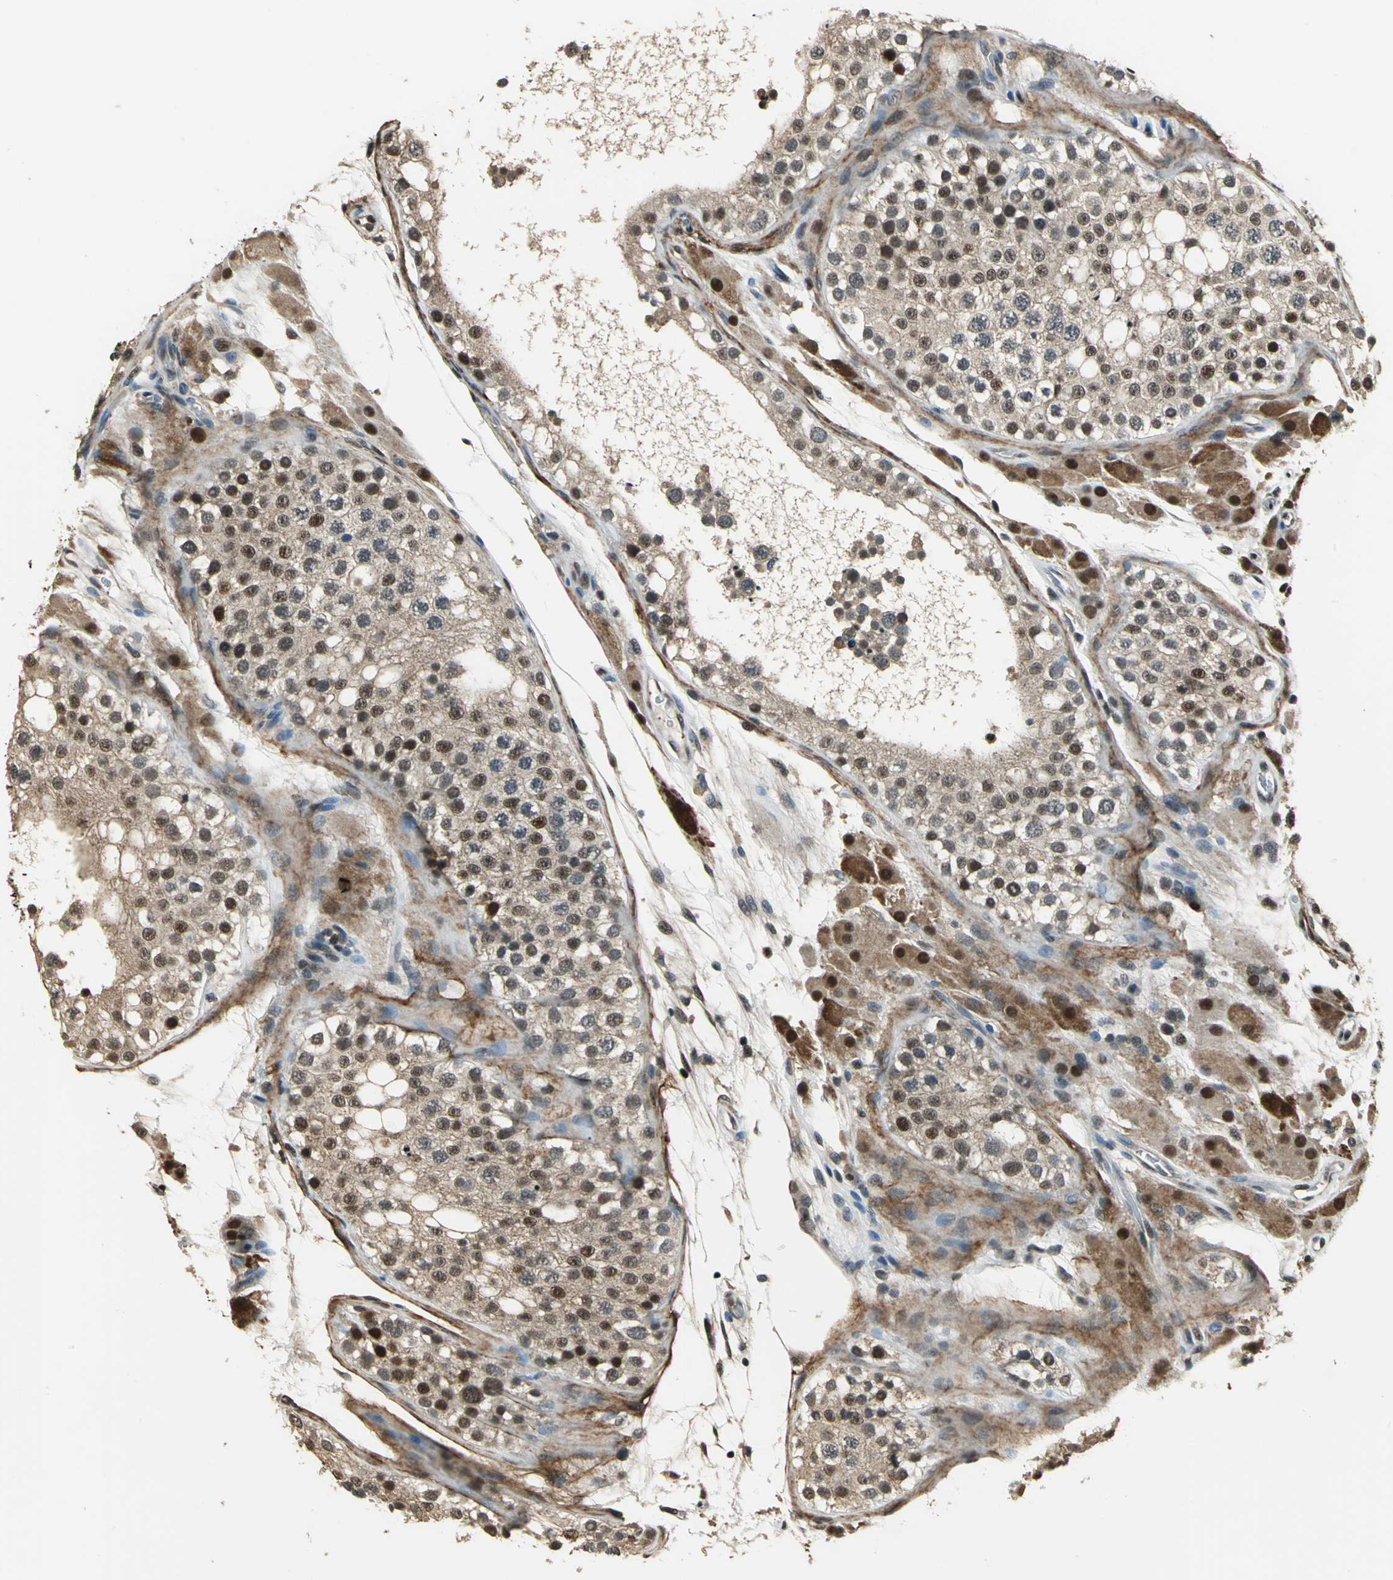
{"staining": {"intensity": "moderate", "quantity": ">75%", "location": "cytoplasmic/membranous,nuclear"}, "tissue": "testis", "cell_type": "Cells in seminiferous ducts", "image_type": "normal", "snomed": [{"axis": "morphology", "description": "Normal tissue, NOS"}, {"axis": "topography", "description": "Testis"}], "caption": "Cells in seminiferous ducts display medium levels of moderate cytoplasmic/membranous,nuclear expression in approximately >75% of cells in benign human testis. Nuclei are stained in blue.", "gene": "MIS18BP1", "patient": {"sex": "male", "age": 26}}